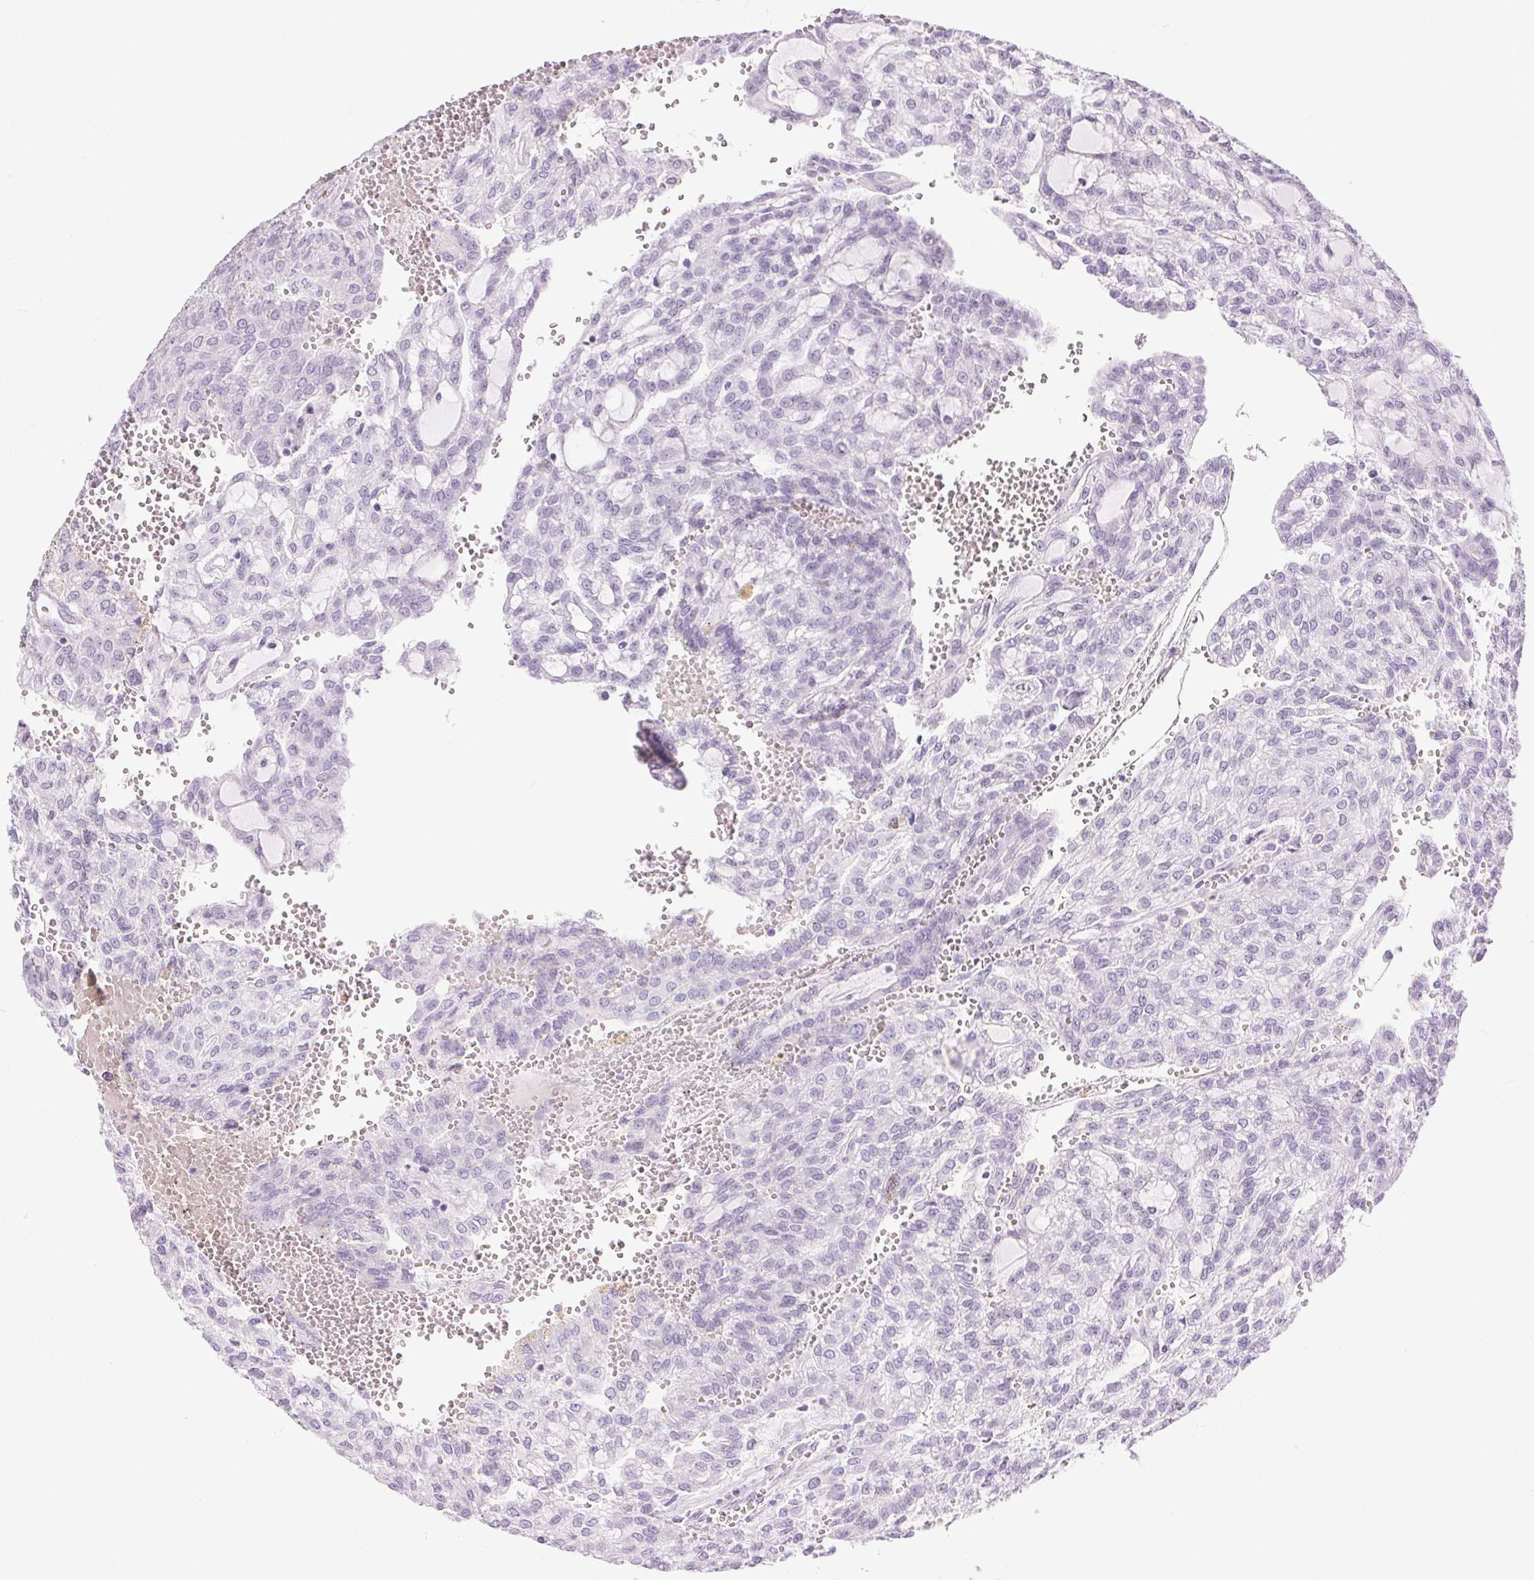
{"staining": {"intensity": "negative", "quantity": "none", "location": "none"}, "tissue": "renal cancer", "cell_type": "Tumor cells", "image_type": "cancer", "snomed": [{"axis": "morphology", "description": "Adenocarcinoma, NOS"}, {"axis": "topography", "description": "Kidney"}], "caption": "This is an IHC image of renal adenocarcinoma. There is no positivity in tumor cells.", "gene": "BEND2", "patient": {"sex": "male", "age": 63}}